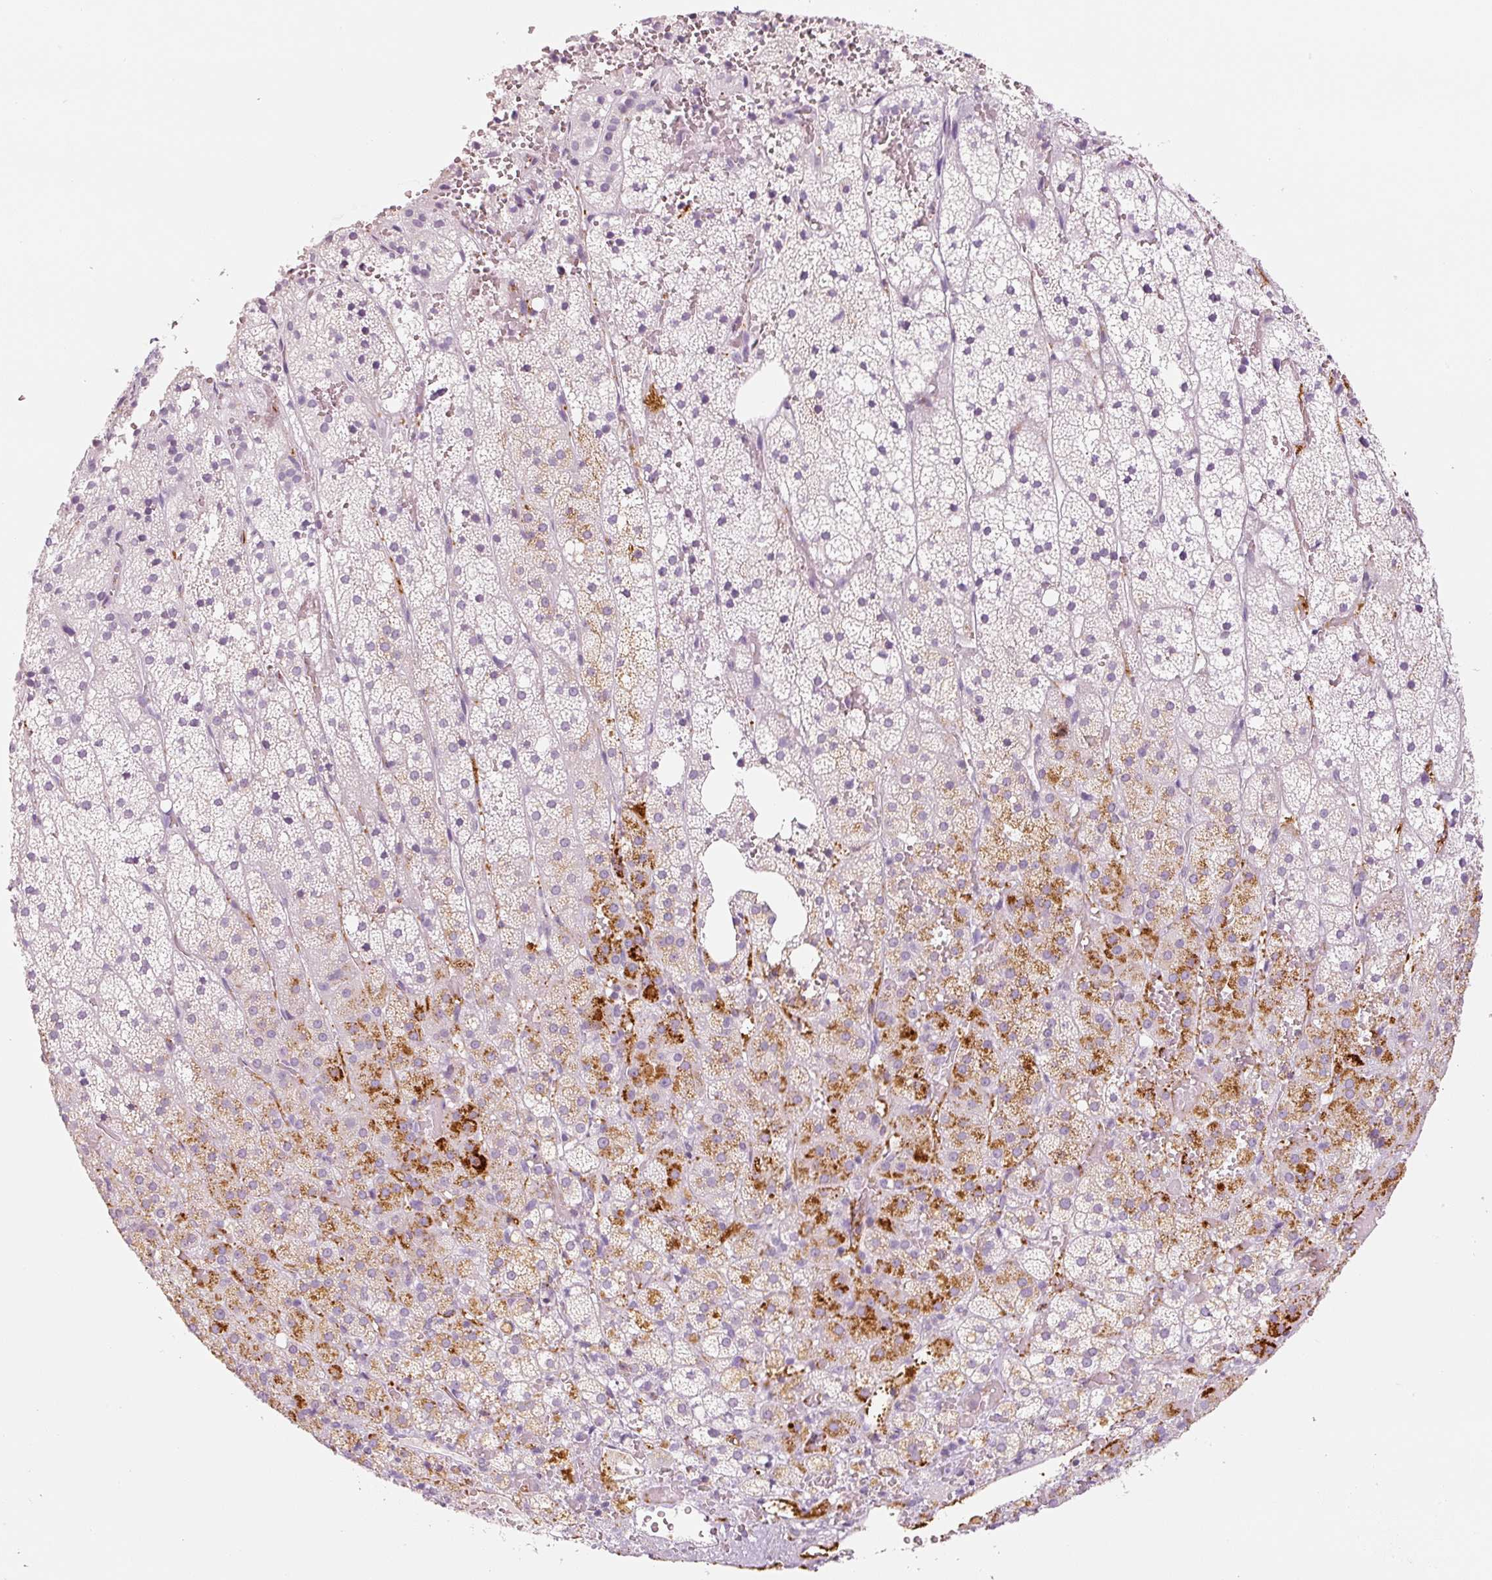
{"staining": {"intensity": "strong", "quantity": "<25%", "location": "cytoplasmic/membranous"}, "tissue": "adrenal gland", "cell_type": "Glandular cells", "image_type": "normal", "snomed": [{"axis": "morphology", "description": "Normal tissue, NOS"}, {"axis": "topography", "description": "Adrenal gland"}], "caption": "A histopathology image showing strong cytoplasmic/membranous expression in about <25% of glandular cells in unremarkable adrenal gland, as visualized by brown immunohistochemical staining.", "gene": "LECT2", "patient": {"sex": "male", "age": 53}}